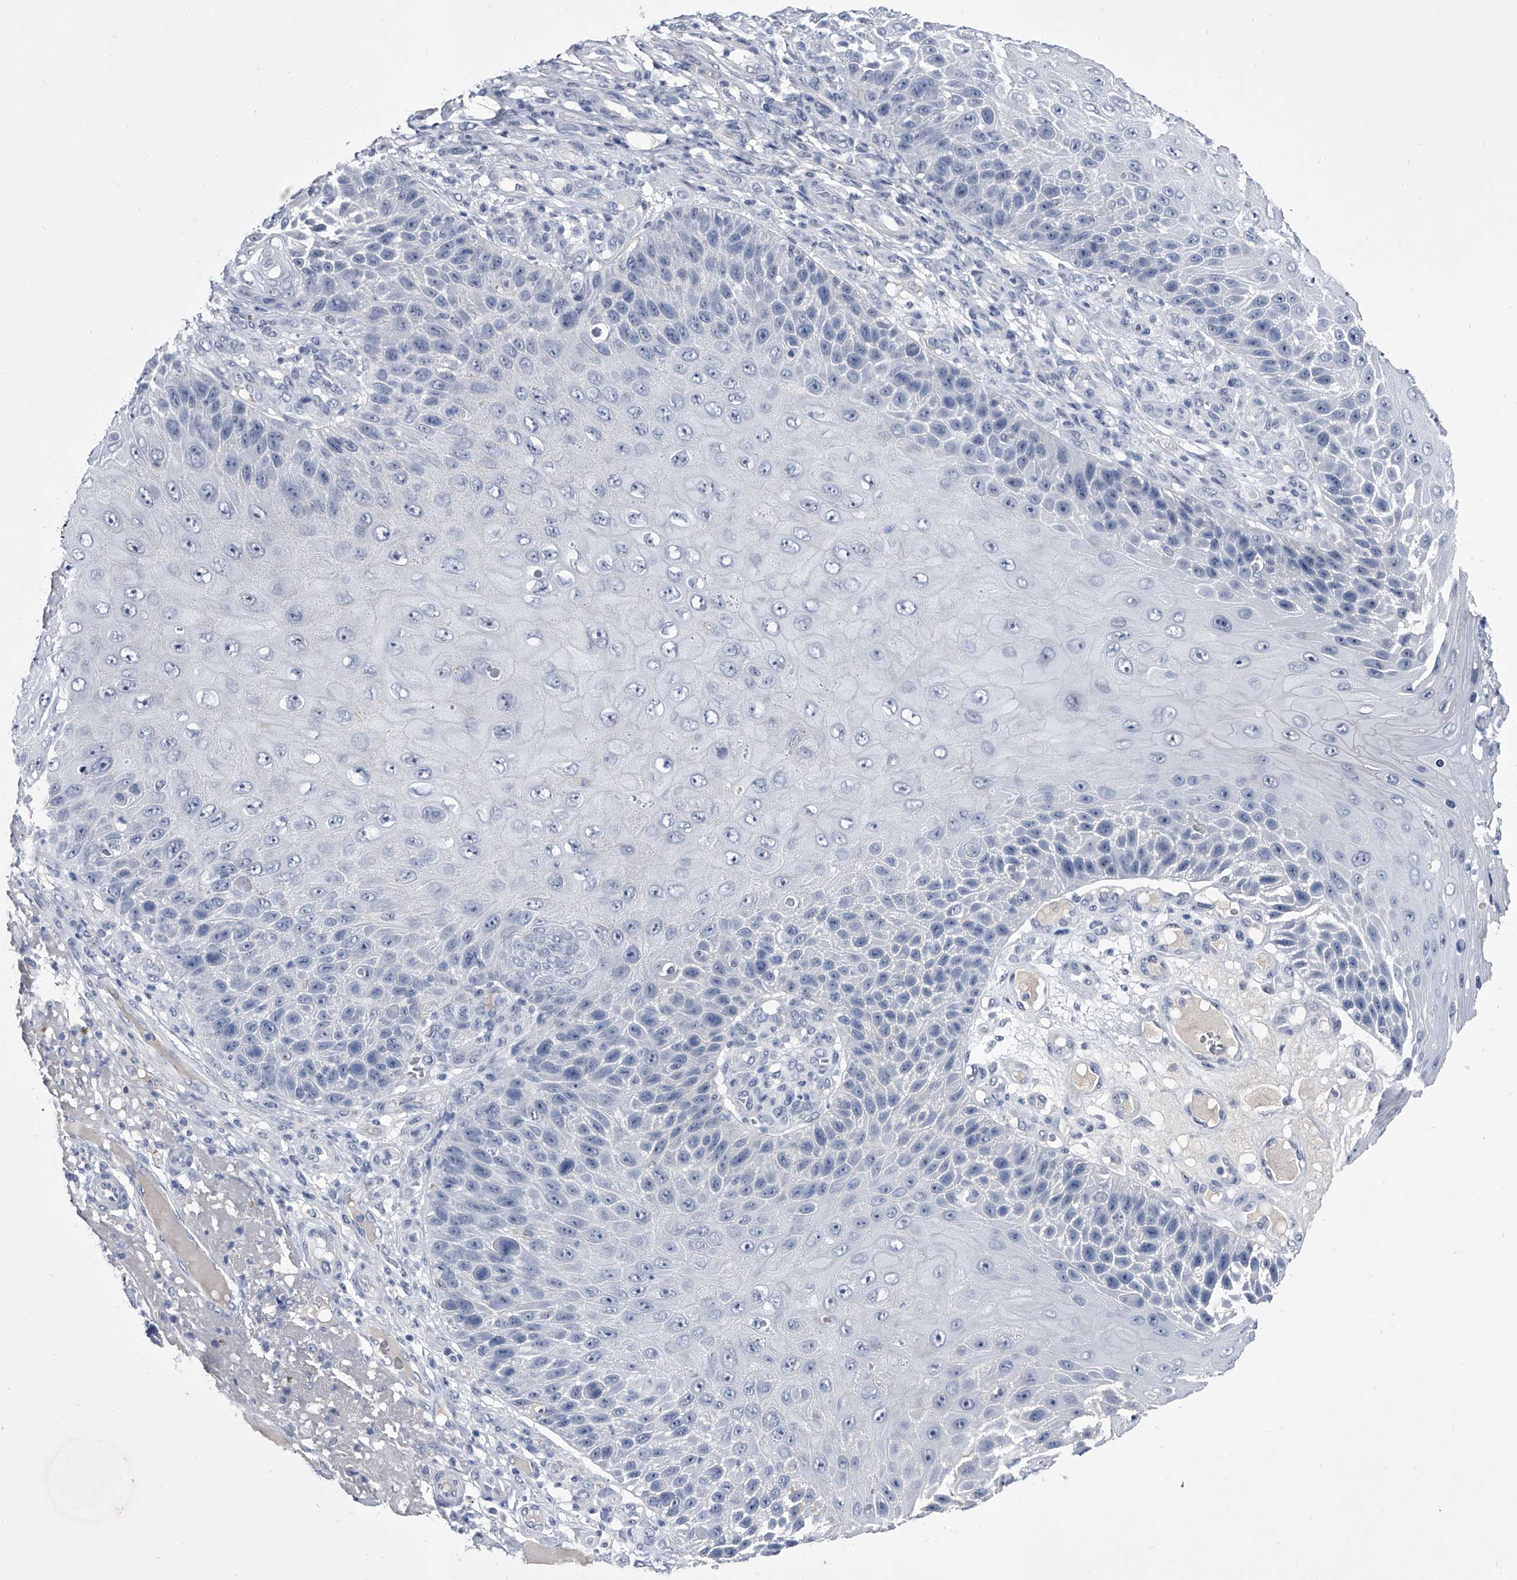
{"staining": {"intensity": "negative", "quantity": "none", "location": "none"}, "tissue": "skin cancer", "cell_type": "Tumor cells", "image_type": "cancer", "snomed": [{"axis": "morphology", "description": "Squamous cell carcinoma, NOS"}, {"axis": "topography", "description": "Skin"}], "caption": "There is no significant expression in tumor cells of squamous cell carcinoma (skin).", "gene": "CRISP2", "patient": {"sex": "female", "age": 88}}